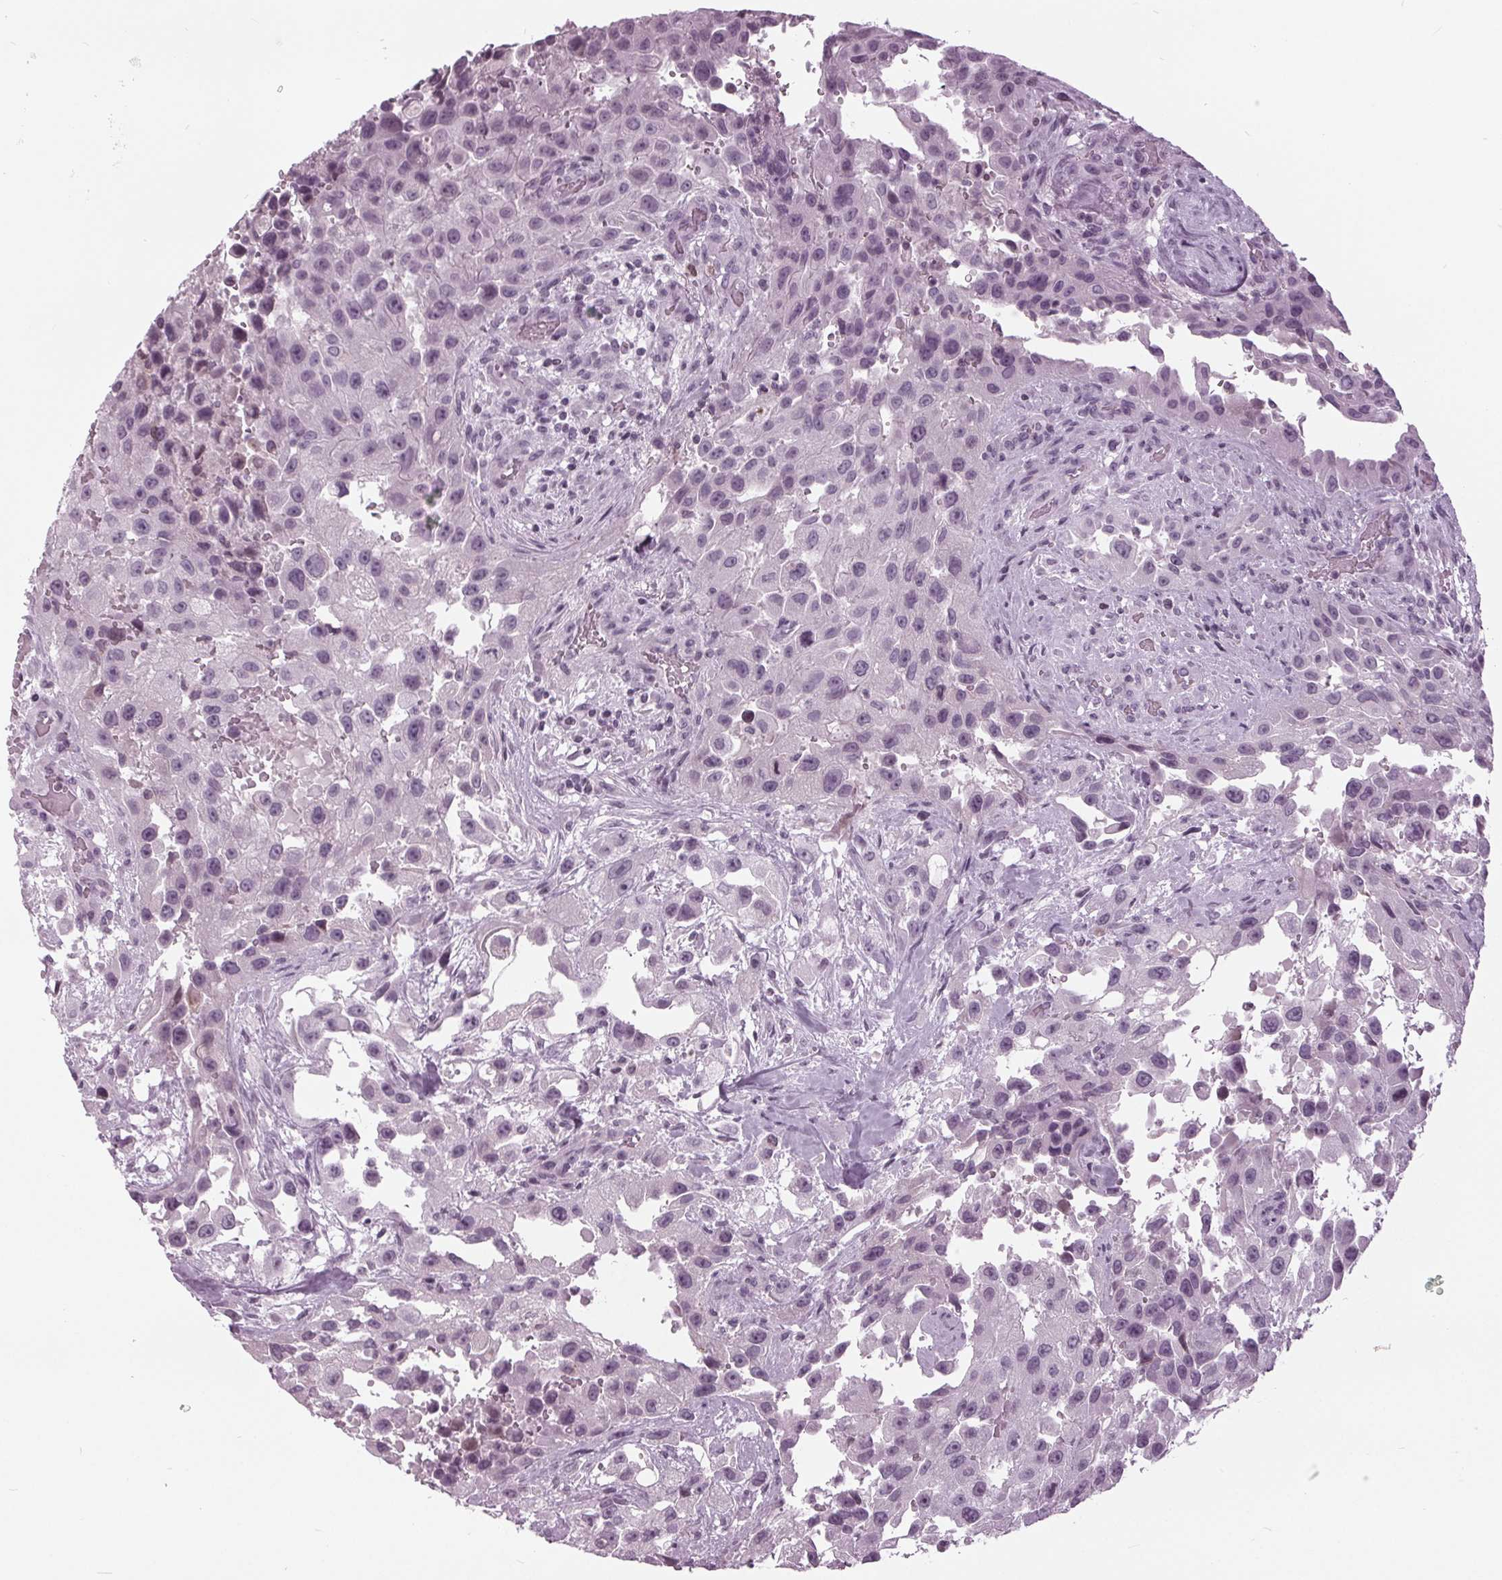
{"staining": {"intensity": "negative", "quantity": "none", "location": "none"}, "tissue": "urothelial cancer", "cell_type": "Tumor cells", "image_type": "cancer", "snomed": [{"axis": "morphology", "description": "Urothelial carcinoma, High grade"}, {"axis": "topography", "description": "Urinary bladder"}], "caption": "There is no significant expression in tumor cells of urothelial cancer.", "gene": "SLC9A4", "patient": {"sex": "male", "age": 79}}